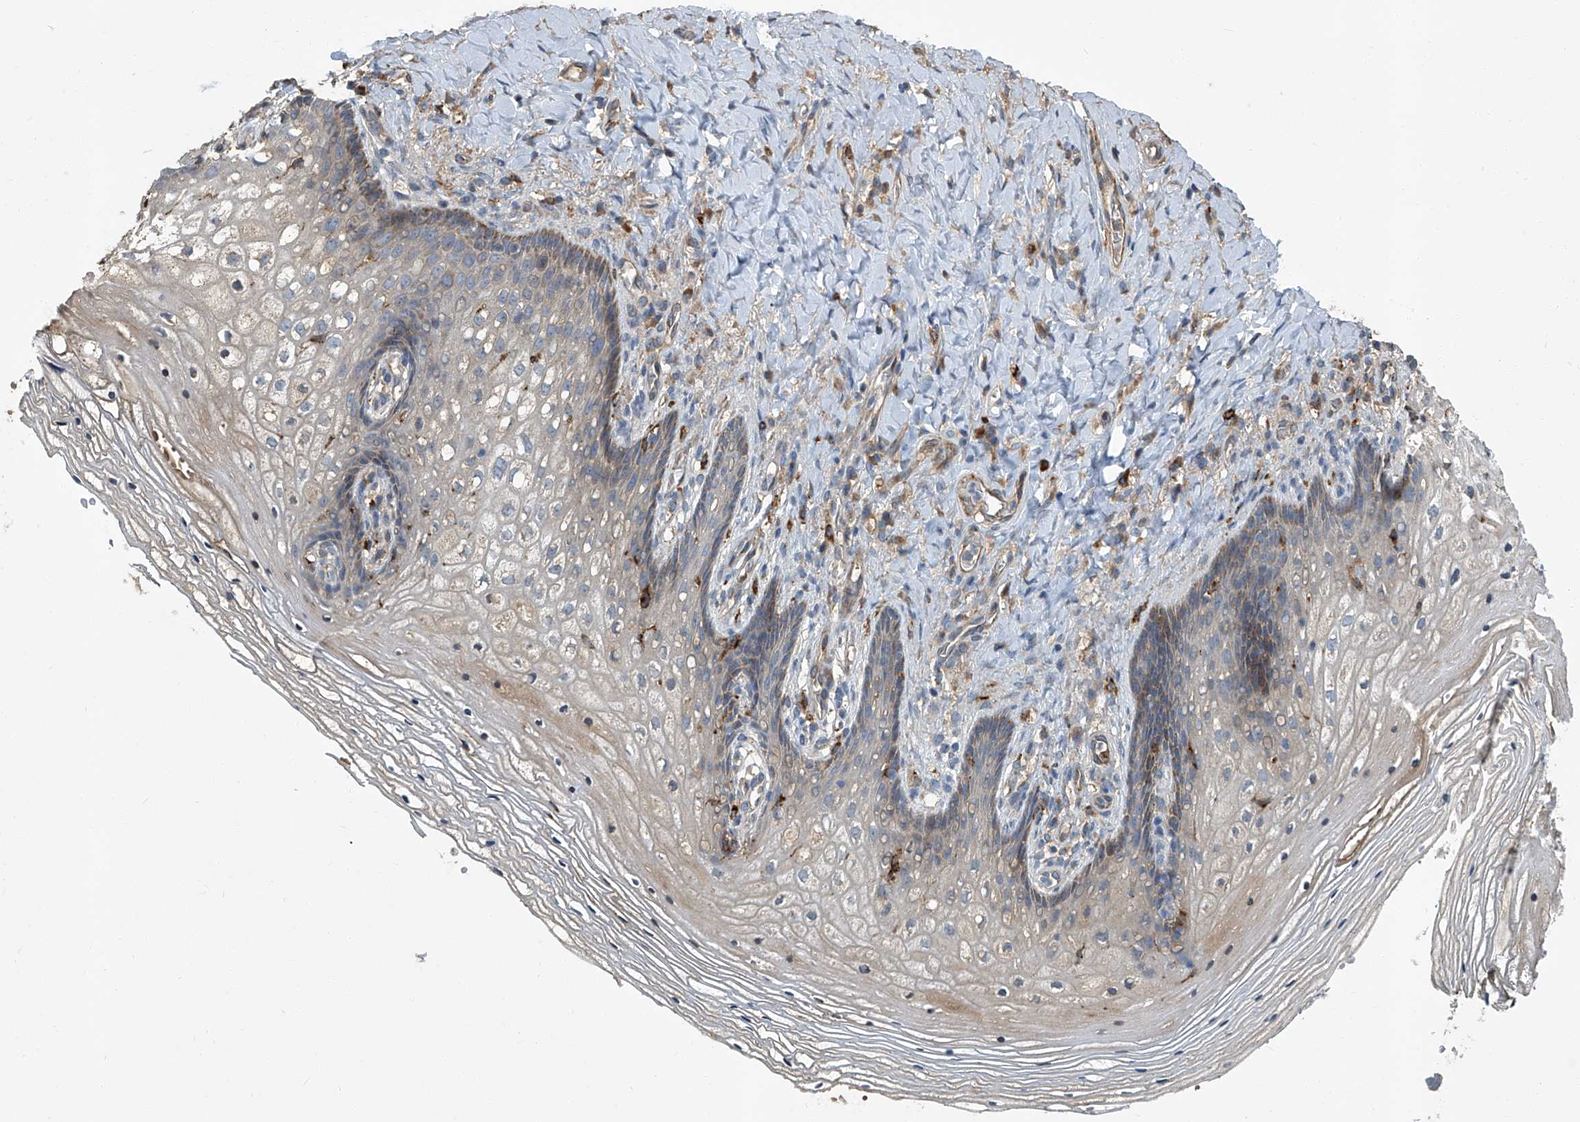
{"staining": {"intensity": "weak", "quantity": "<25%", "location": "cytoplasmic/membranous"}, "tissue": "vagina", "cell_type": "Squamous epithelial cells", "image_type": "normal", "snomed": [{"axis": "morphology", "description": "Normal tissue, NOS"}, {"axis": "topography", "description": "Vagina"}], "caption": "DAB immunohistochemical staining of normal vagina shows no significant staining in squamous epithelial cells.", "gene": "FAM167A", "patient": {"sex": "female", "age": 60}}